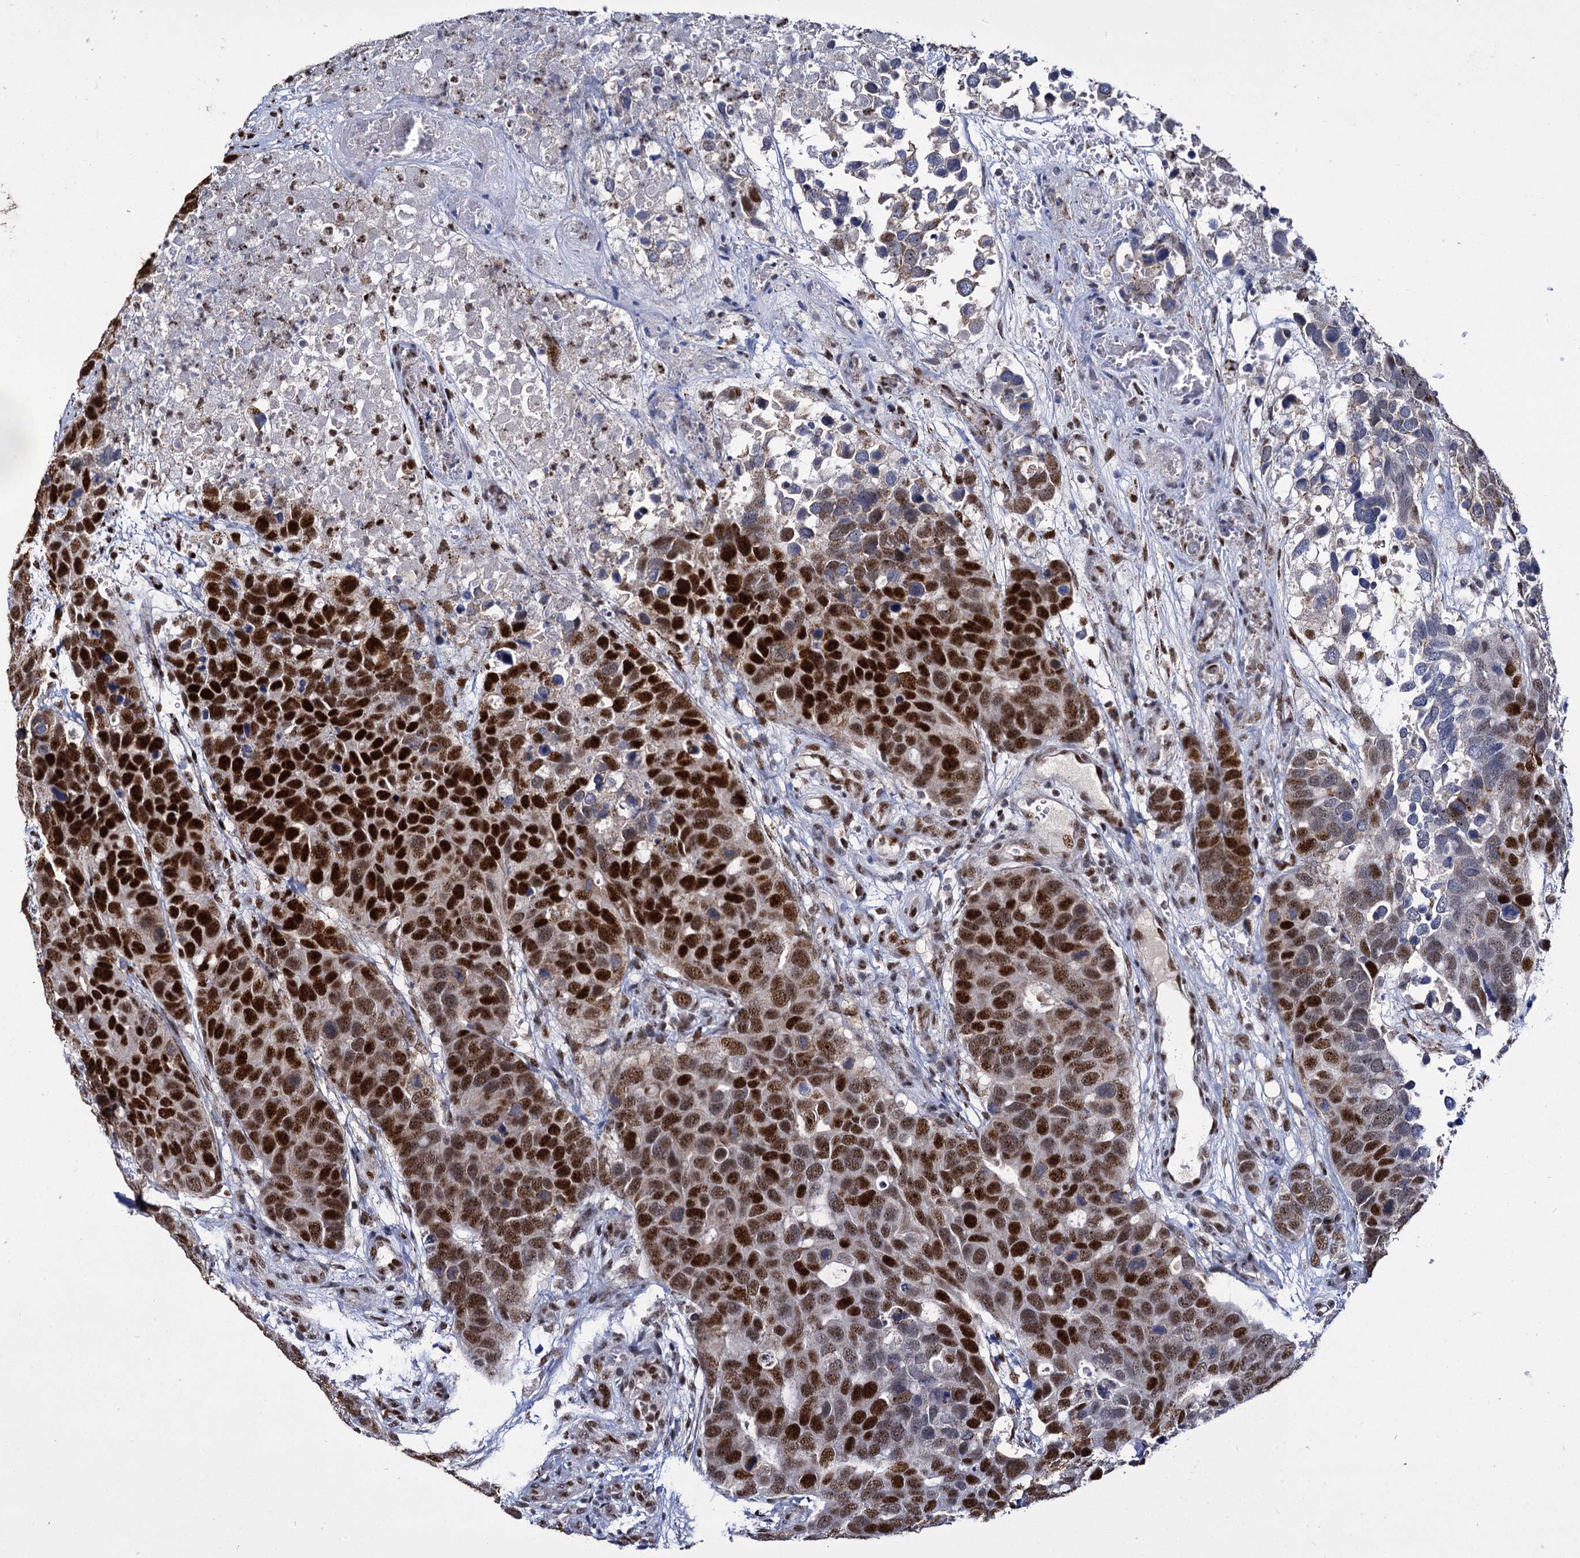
{"staining": {"intensity": "strong", "quantity": ">75%", "location": "nuclear"}, "tissue": "breast cancer", "cell_type": "Tumor cells", "image_type": "cancer", "snomed": [{"axis": "morphology", "description": "Duct carcinoma"}, {"axis": "topography", "description": "Breast"}], "caption": "Tumor cells show high levels of strong nuclear staining in approximately >75% of cells in human breast invasive ductal carcinoma. (IHC, brightfield microscopy, high magnification).", "gene": "RPUSD4", "patient": {"sex": "female", "age": 83}}